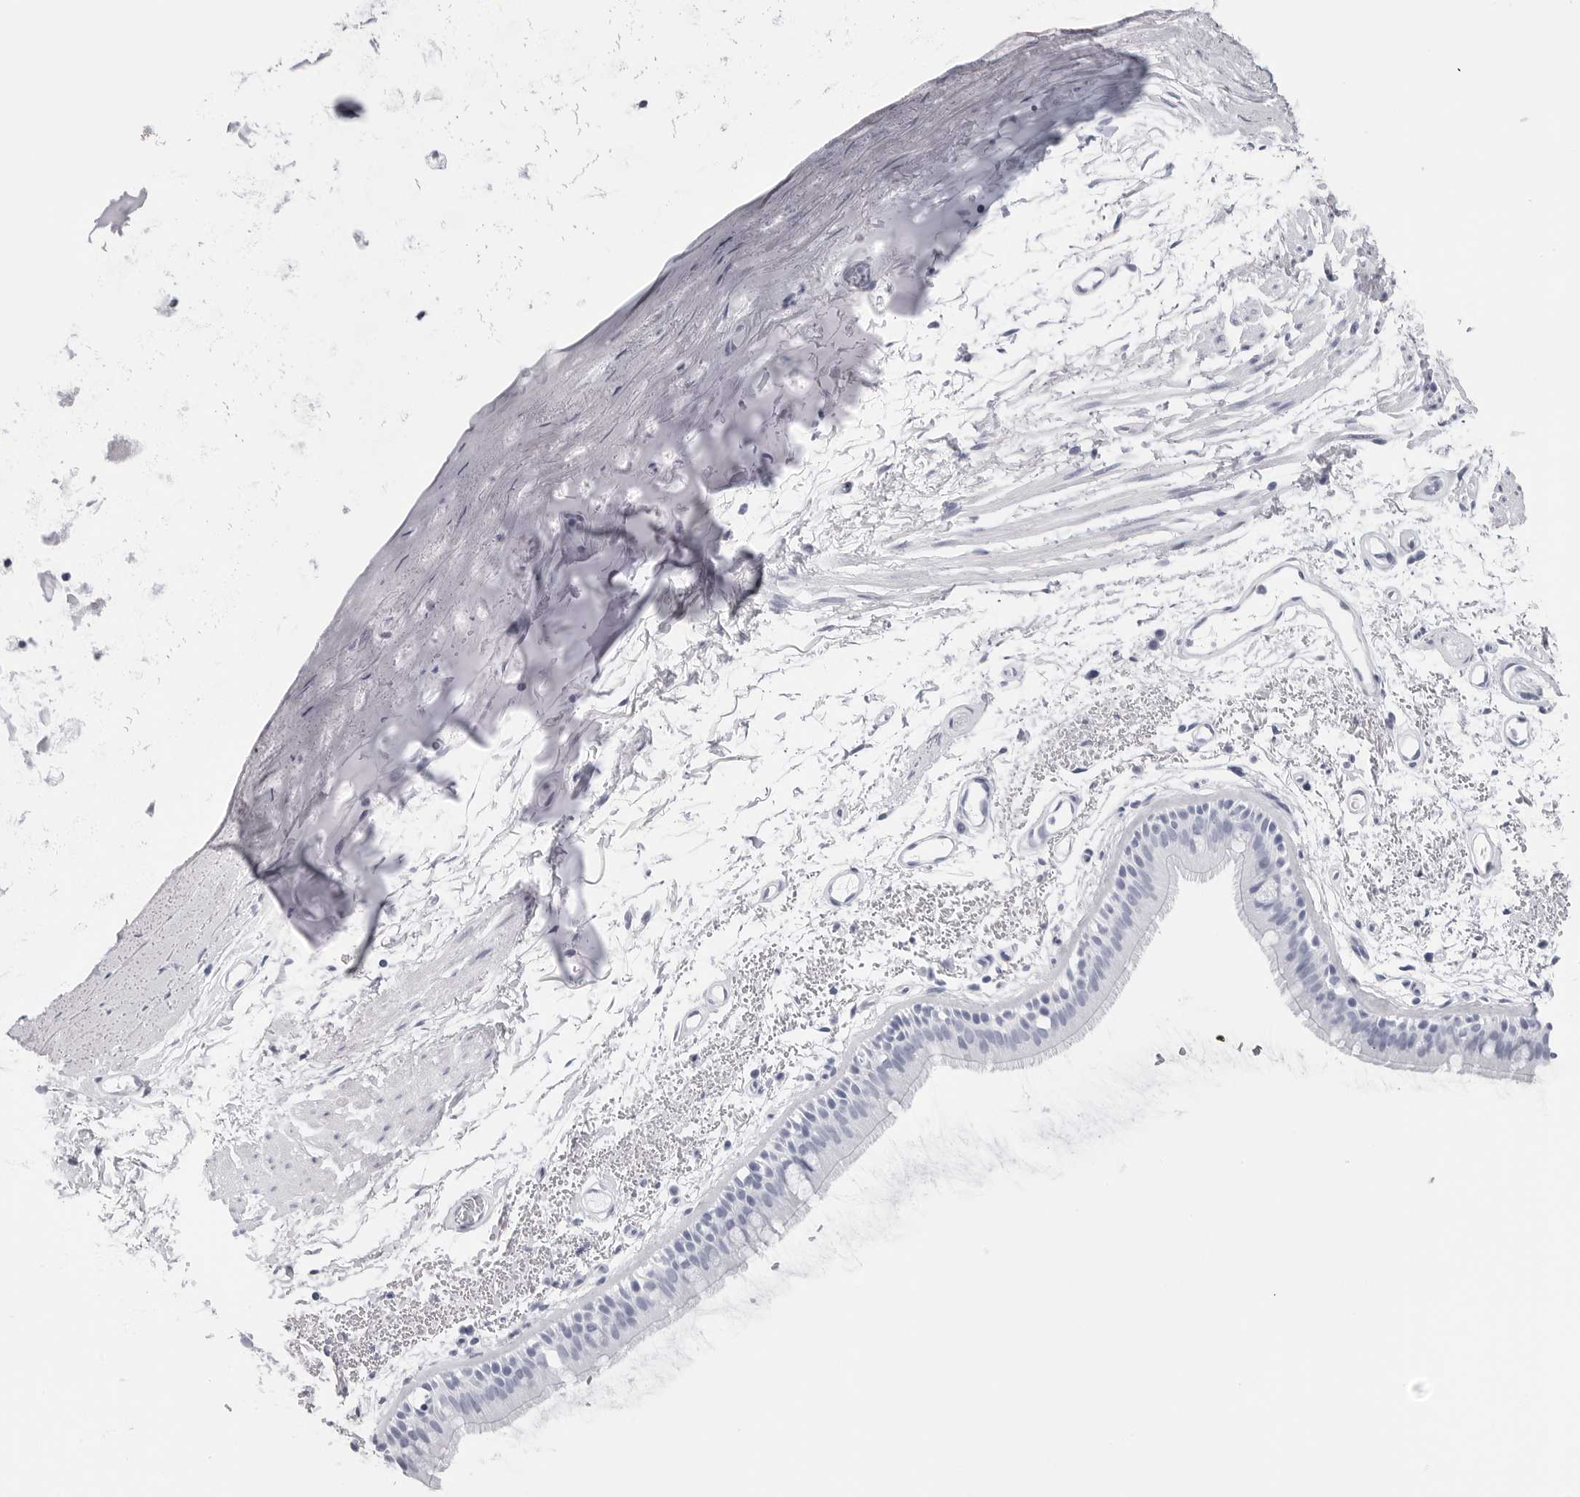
{"staining": {"intensity": "negative", "quantity": "none", "location": "none"}, "tissue": "bronchus", "cell_type": "Respiratory epithelial cells", "image_type": "normal", "snomed": [{"axis": "morphology", "description": "Normal tissue, NOS"}, {"axis": "topography", "description": "Lymph node"}, {"axis": "topography", "description": "Bronchus"}], "caption": "Immunohistochemistry (IHC) of normal human bronchus demonstrates no staining in respiratory epithelial cells. (Immunohistochemistry, brightfield microscopy, high magnification).", "gene": "CST2", "patient": {"sex": "female", "age": 70}}